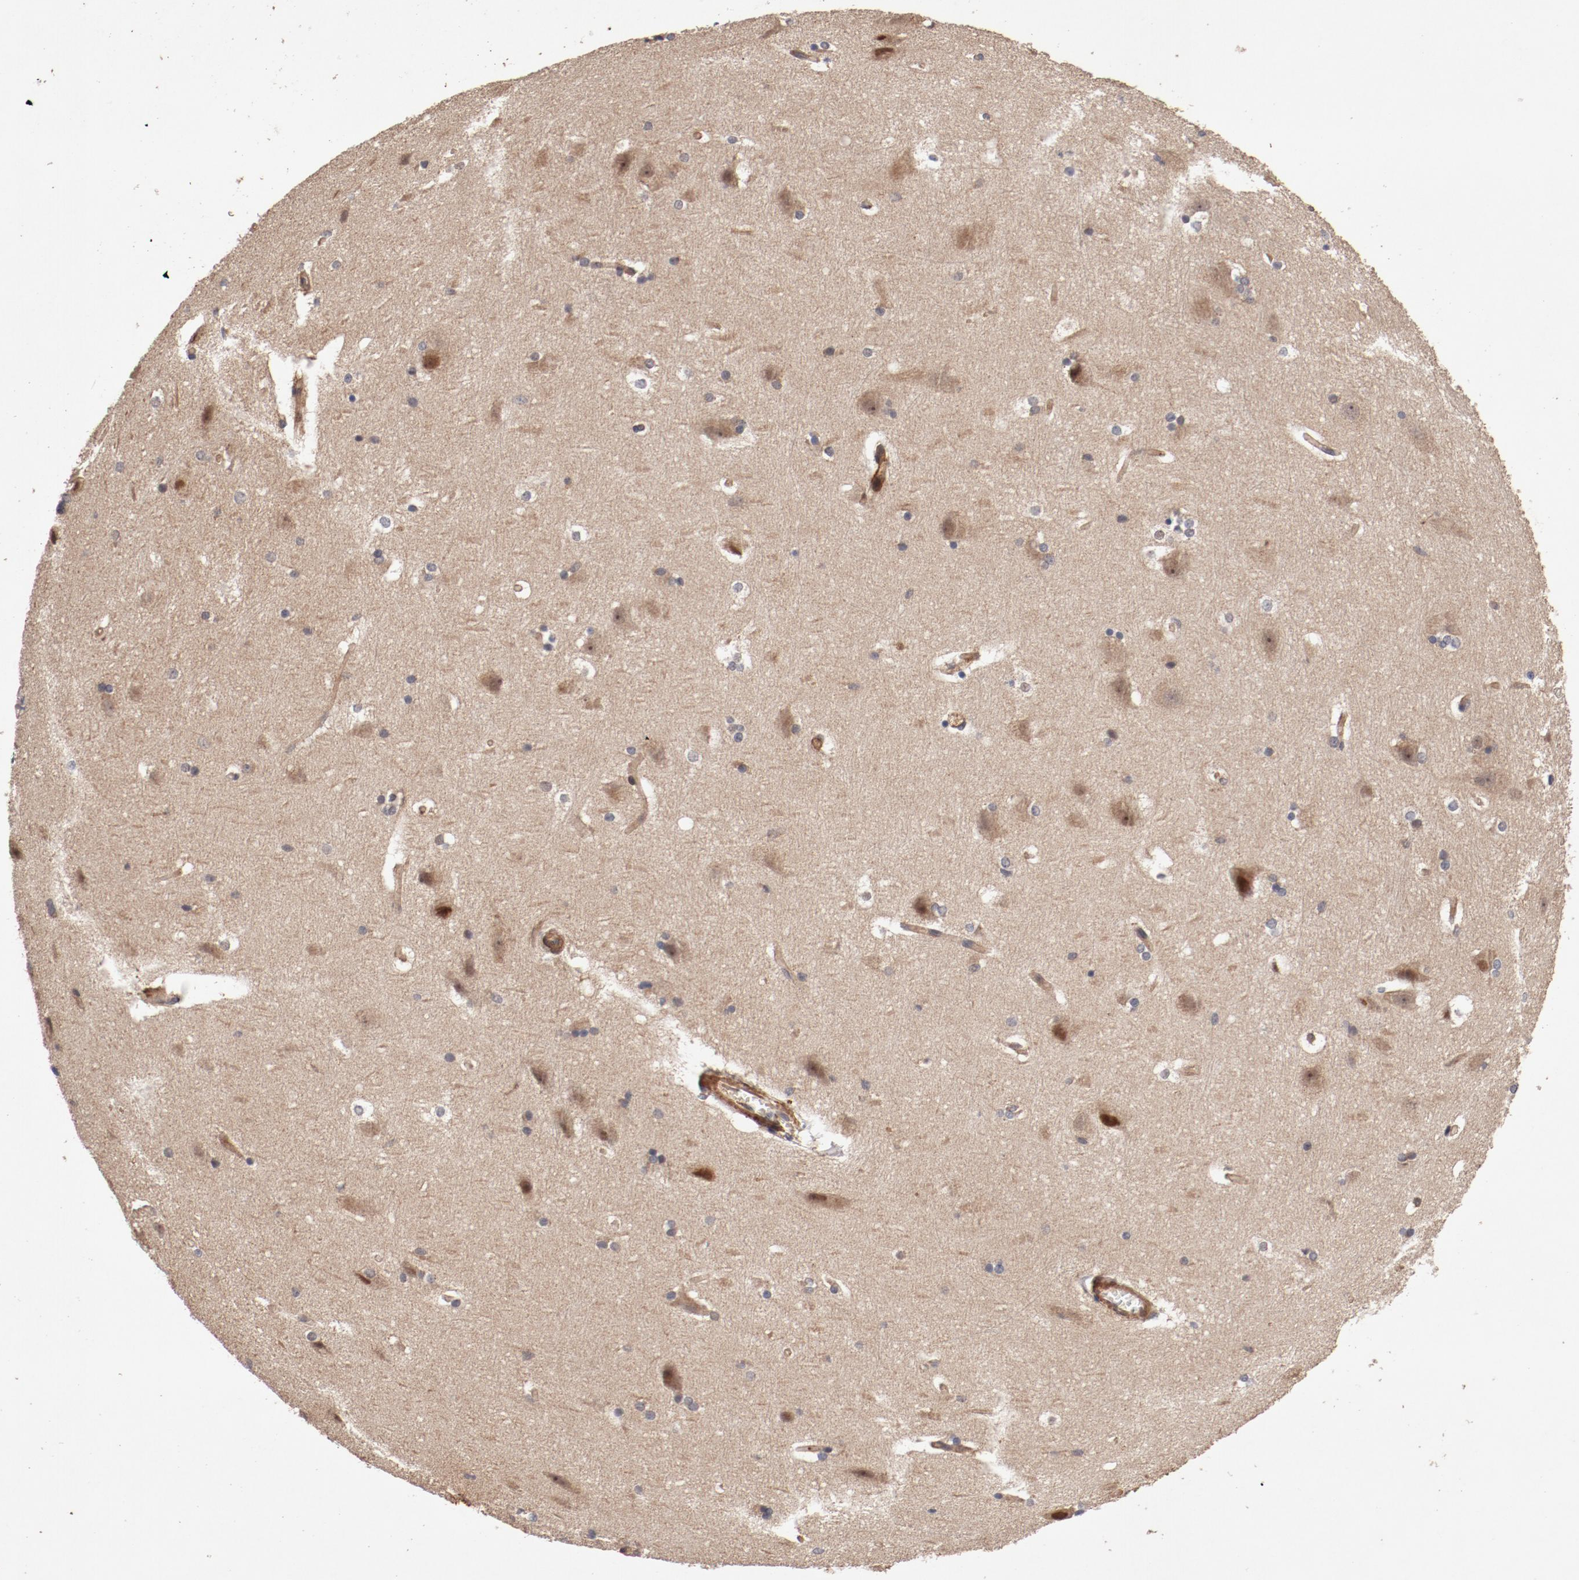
{"staining": {"intensity": "weak", "quantity": "25%-75%", "location": "cytoplasmic/membranous"}, "tissue": "hippocampus", "cell_type": "Glial cells", "image_type": "normal", "snomed": [{"axis": "morphology", "description": "Normal tissue, NOS"}, {"axis": "topography", "description": "Hippocampus"}], "caption": "Weak cytoplasmic/membranous protein staining is seen in about 25%-75% of glial cells in hippocampus. The staining was performed using DAB, with brown indicating positive protein expression. Nuclei are stained blue with hematoxylin.", "gene": "GUF1", "patient": {"sex": "female", "age": 19}}